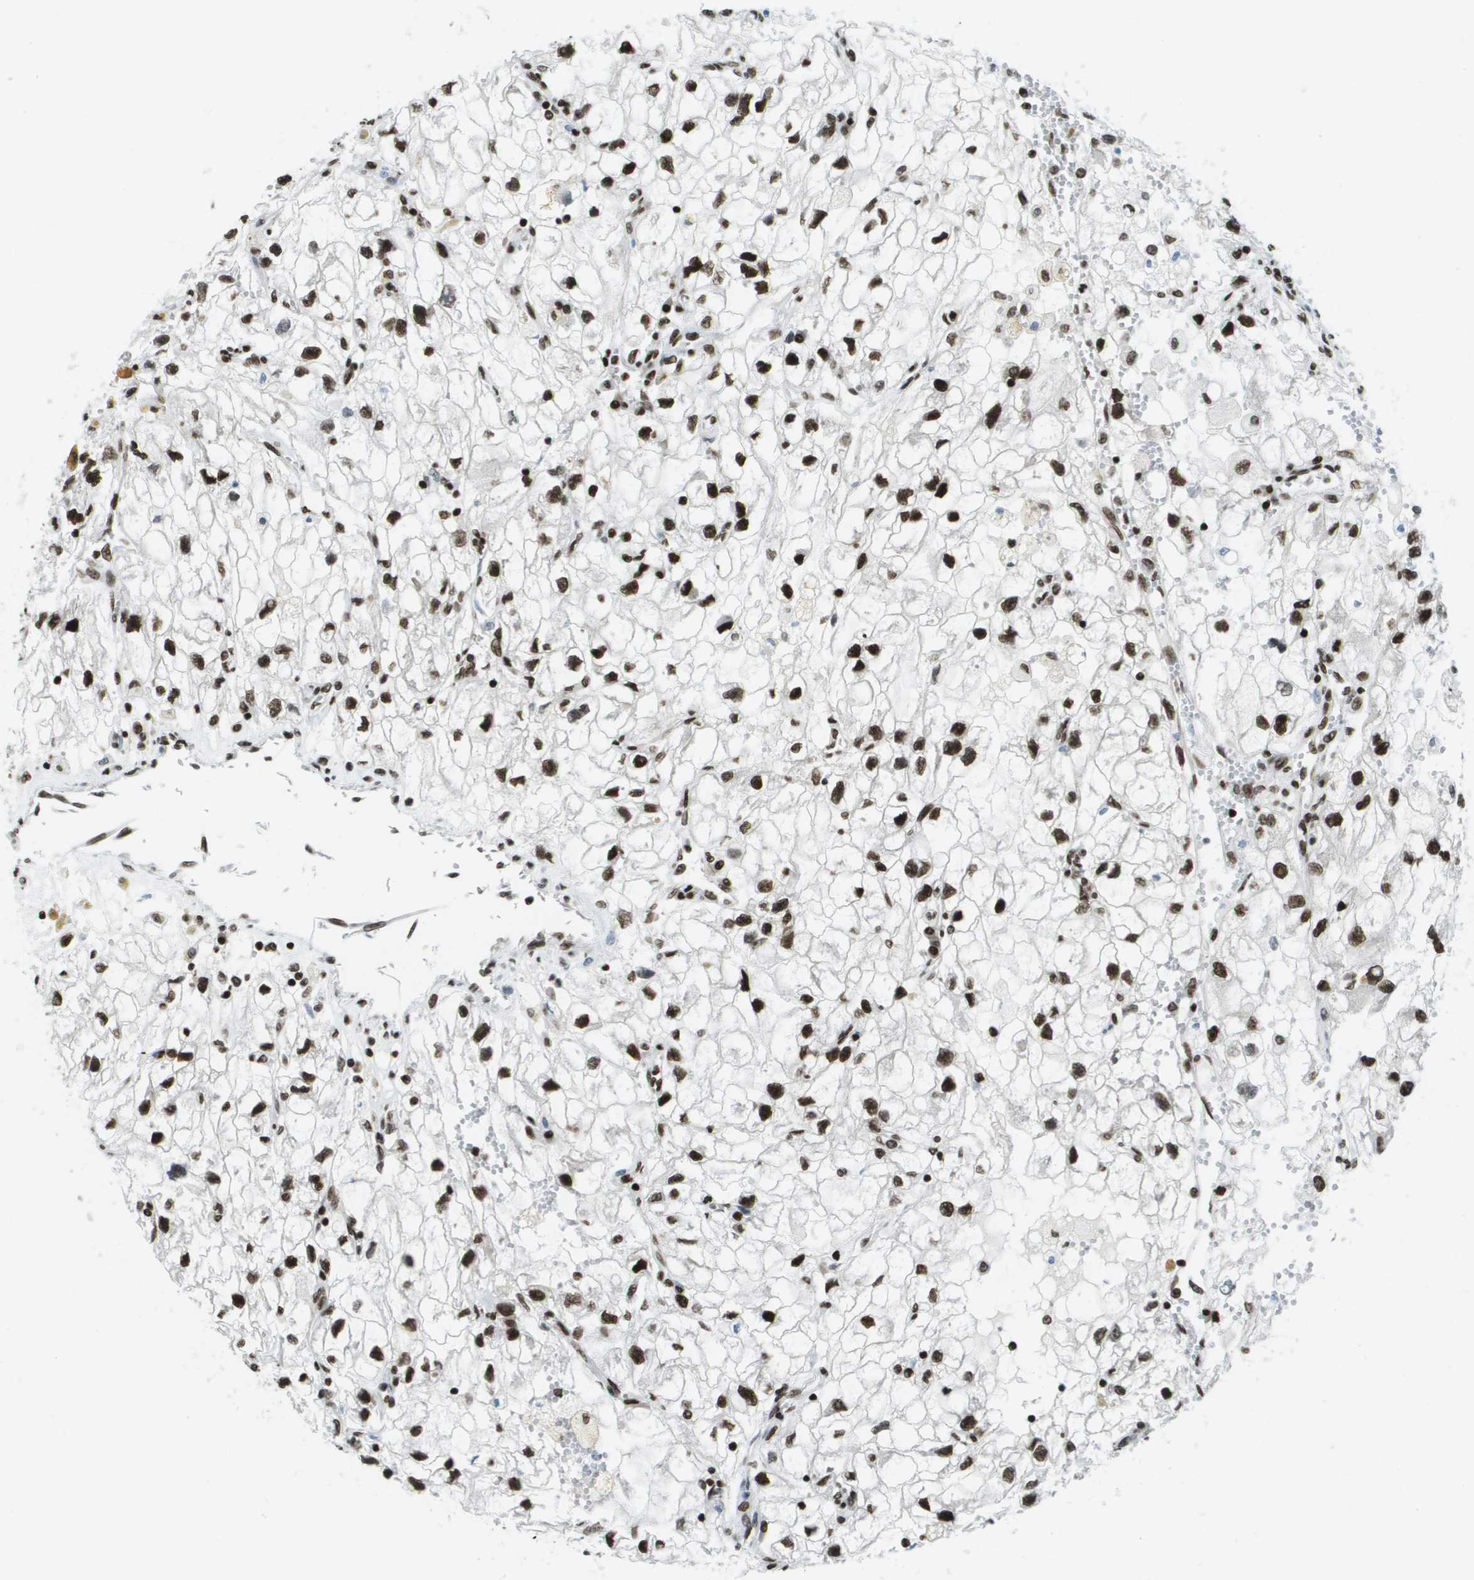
{"staining": {"intensity": "strong", "quantity": ">75%", "location": "nuclear"}, "tissue": "renal cancer", "cell_type": "Tumor cells", "image_type": "cancer", "snomed": [{"axis": "morphology", "description": "Adenocarcinoma, NOS"}, {"axis": "topography", "description": "Kidney"}], "caption": "Renal adenocarcinoma stained for a protein exhibits strong nuclear positivity in tumor cells.", "gene": "GLYR1", "patient": {"sex": "female", "age": 70}}